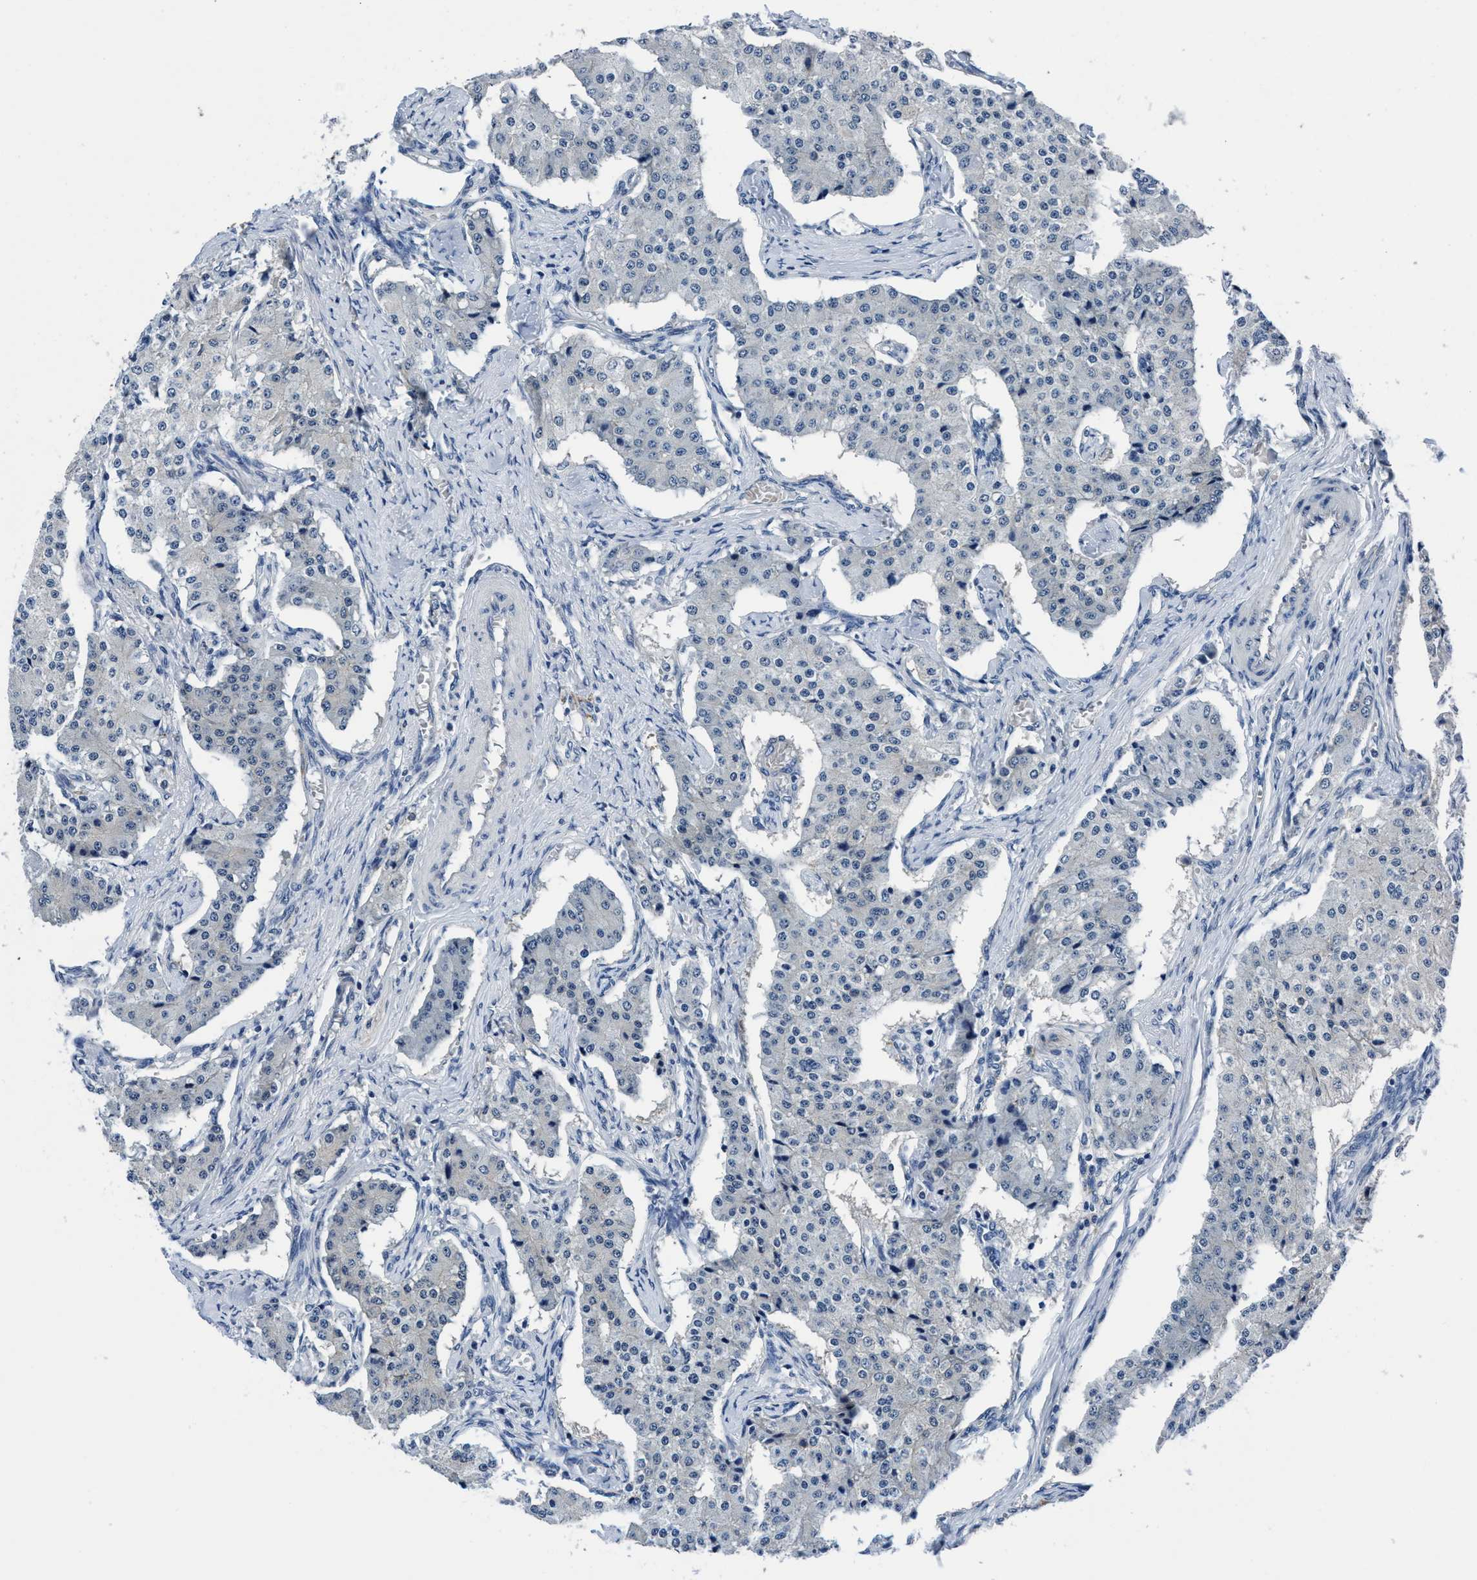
{"staining": {"intensity": "negative", "quantity": "none", "location": "none"}, "tissue": "carcinoid", "cell_type": "Tumor cells", "image_type": "cancer", "snomed": [{"axis": "morphology", "description": "Carcinoid, malignant, NOS"}, {"axis": "topography", "description": "Colon"}], "caption": "DAB (3,3'-diaminobenzidine) immunohistochemical staining of human carcinoid demonstrates no significant positivity in tumor cells. (Stains: DAB immunohistochemistry (IHC) with hematoxylin counter stain, Microscopy: brightfield microscopy at high magnification).", "gene": "TMEM94", "patient": {"sex": "female", "age": 52}}